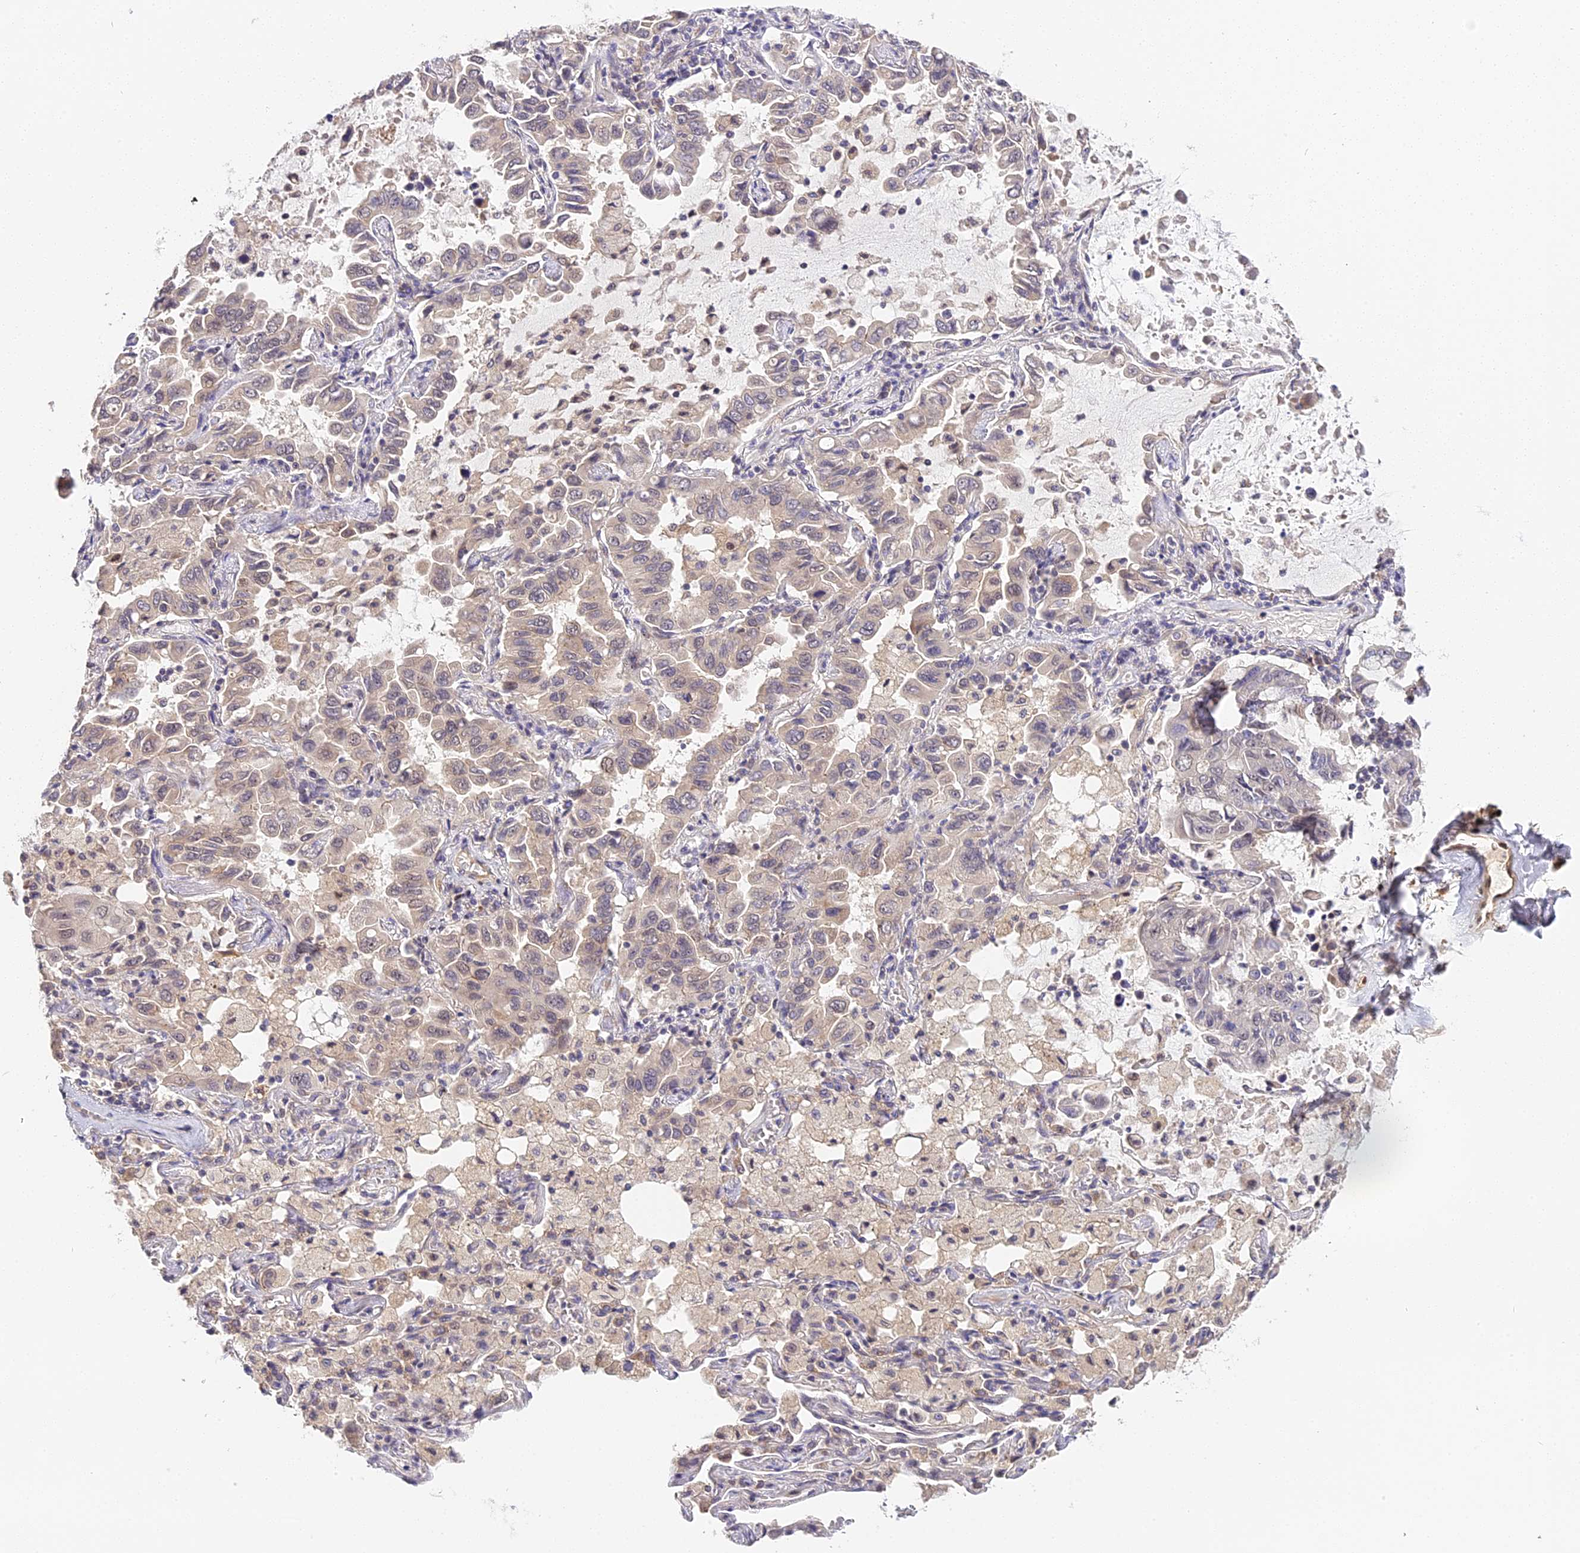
{"staining": {"intensity": "negative", "quantity": "none", "location": "none"}, "tissue": "lung cancer", "cell_type": "Tumor cells", "image_type": "cancer", "snomed": [{"axis": "morphology", "description": "Adenocarcinoma, NOS"}, {"axis": "topography", "description": "Lung"}], "caption": "Immunohistochemistry image of neoplastic tissue: human adenocarcinoma (lung) stained with DAB demonstrates no significant protein positivity in tumor cells.", "gene": "IMPACT", "patient": {"sex": "male", "age": 64}}